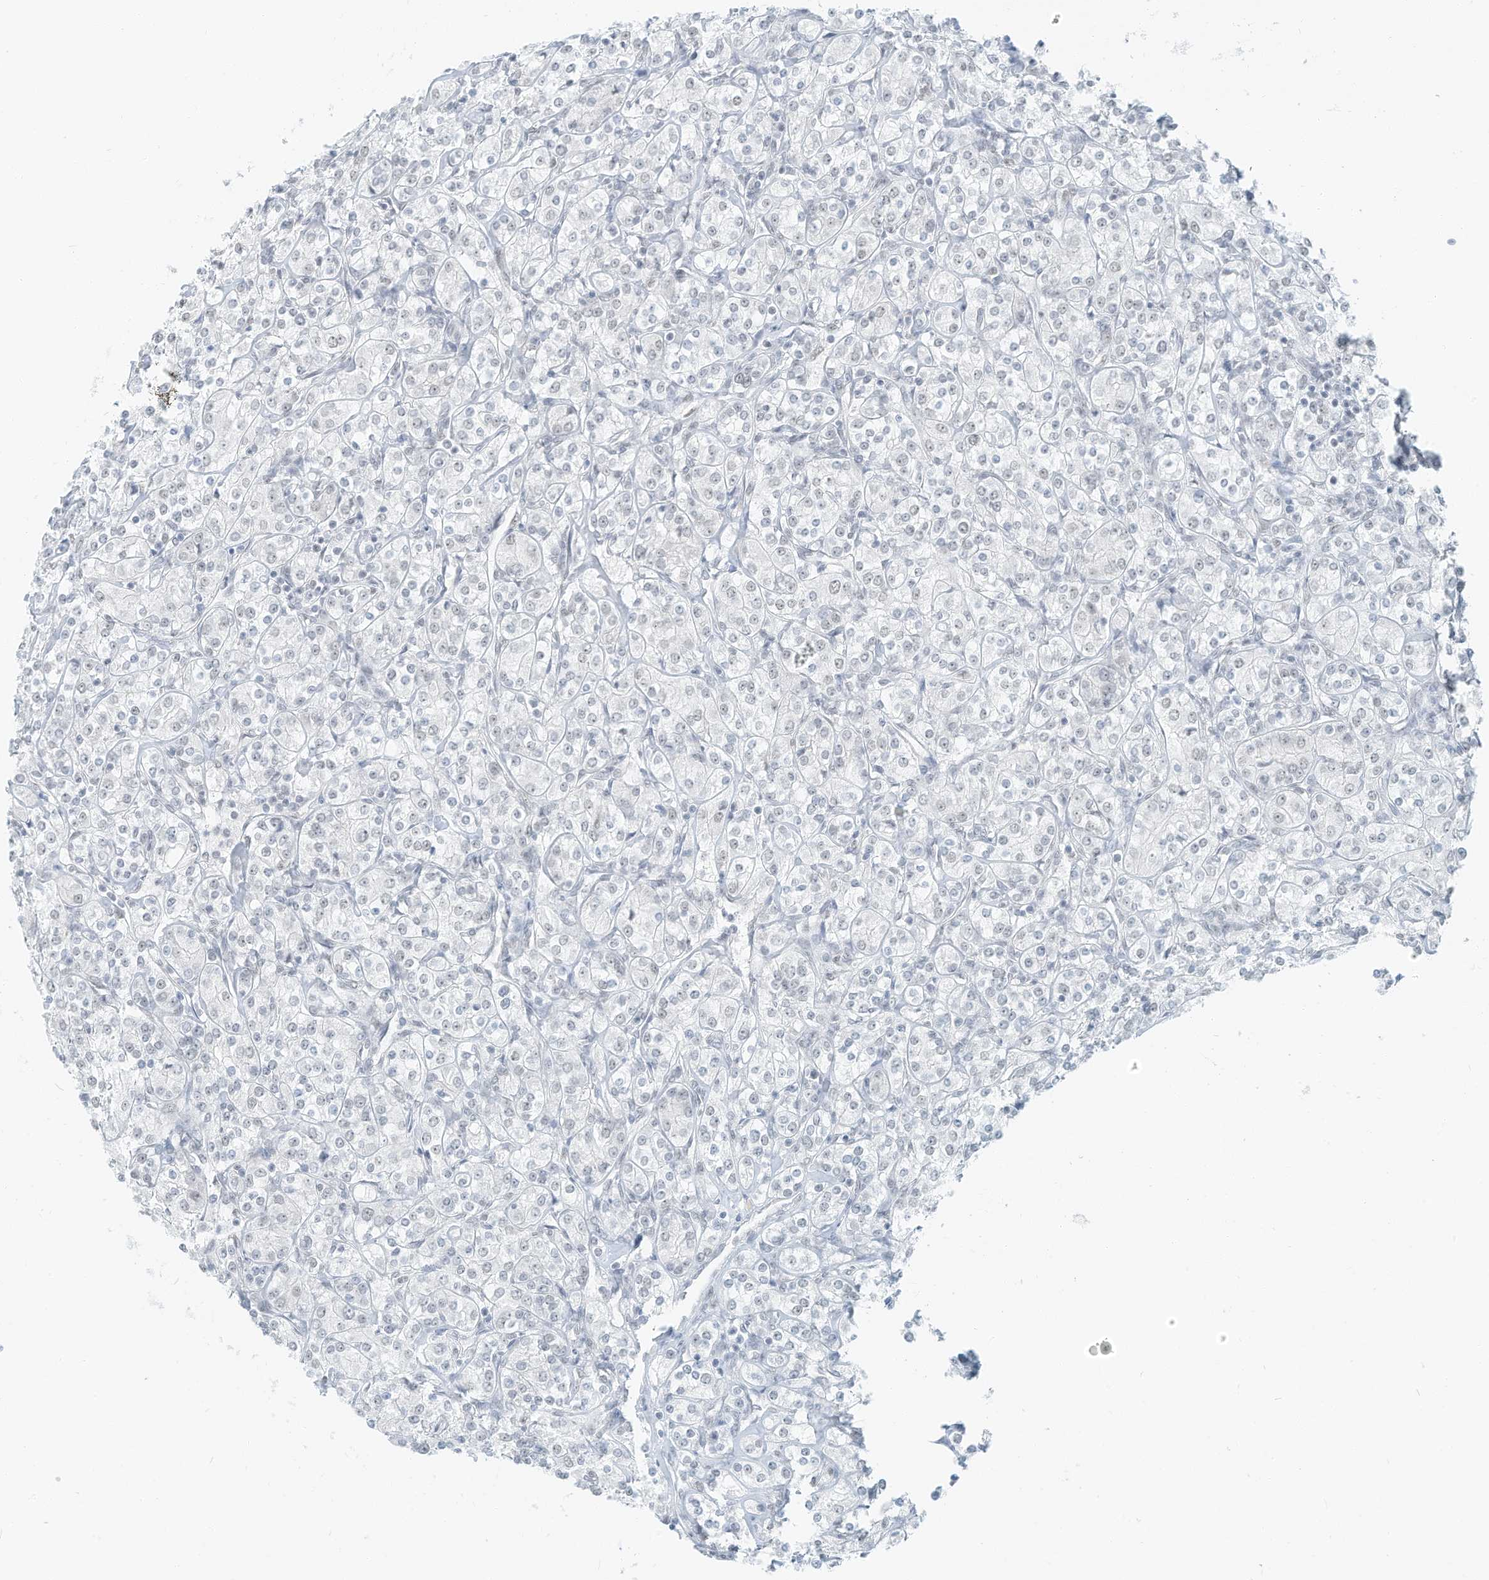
{"staining": {"intensity": "negative", "quantity": "none", "location": "none"}, "tissue": "renal cancer", "cell_type": "Tumor cells", "image_type": "cancer", "snomed": [{"axis": "morphology", "description": "Adenocarcinoma, NOS"}, {"axis": "topography", "description": "Kidney"}], "caption": "Histopathology image shows no significant protein staining in tumor cells of renal cancer (adenocarcinoma). (Stains: DAB IHC with hematoxylin counter stain, Microscopy: brightfield microscopy at high magnification).", "gene": "PGC", "patient": {"sex": "male", "age": 77}}